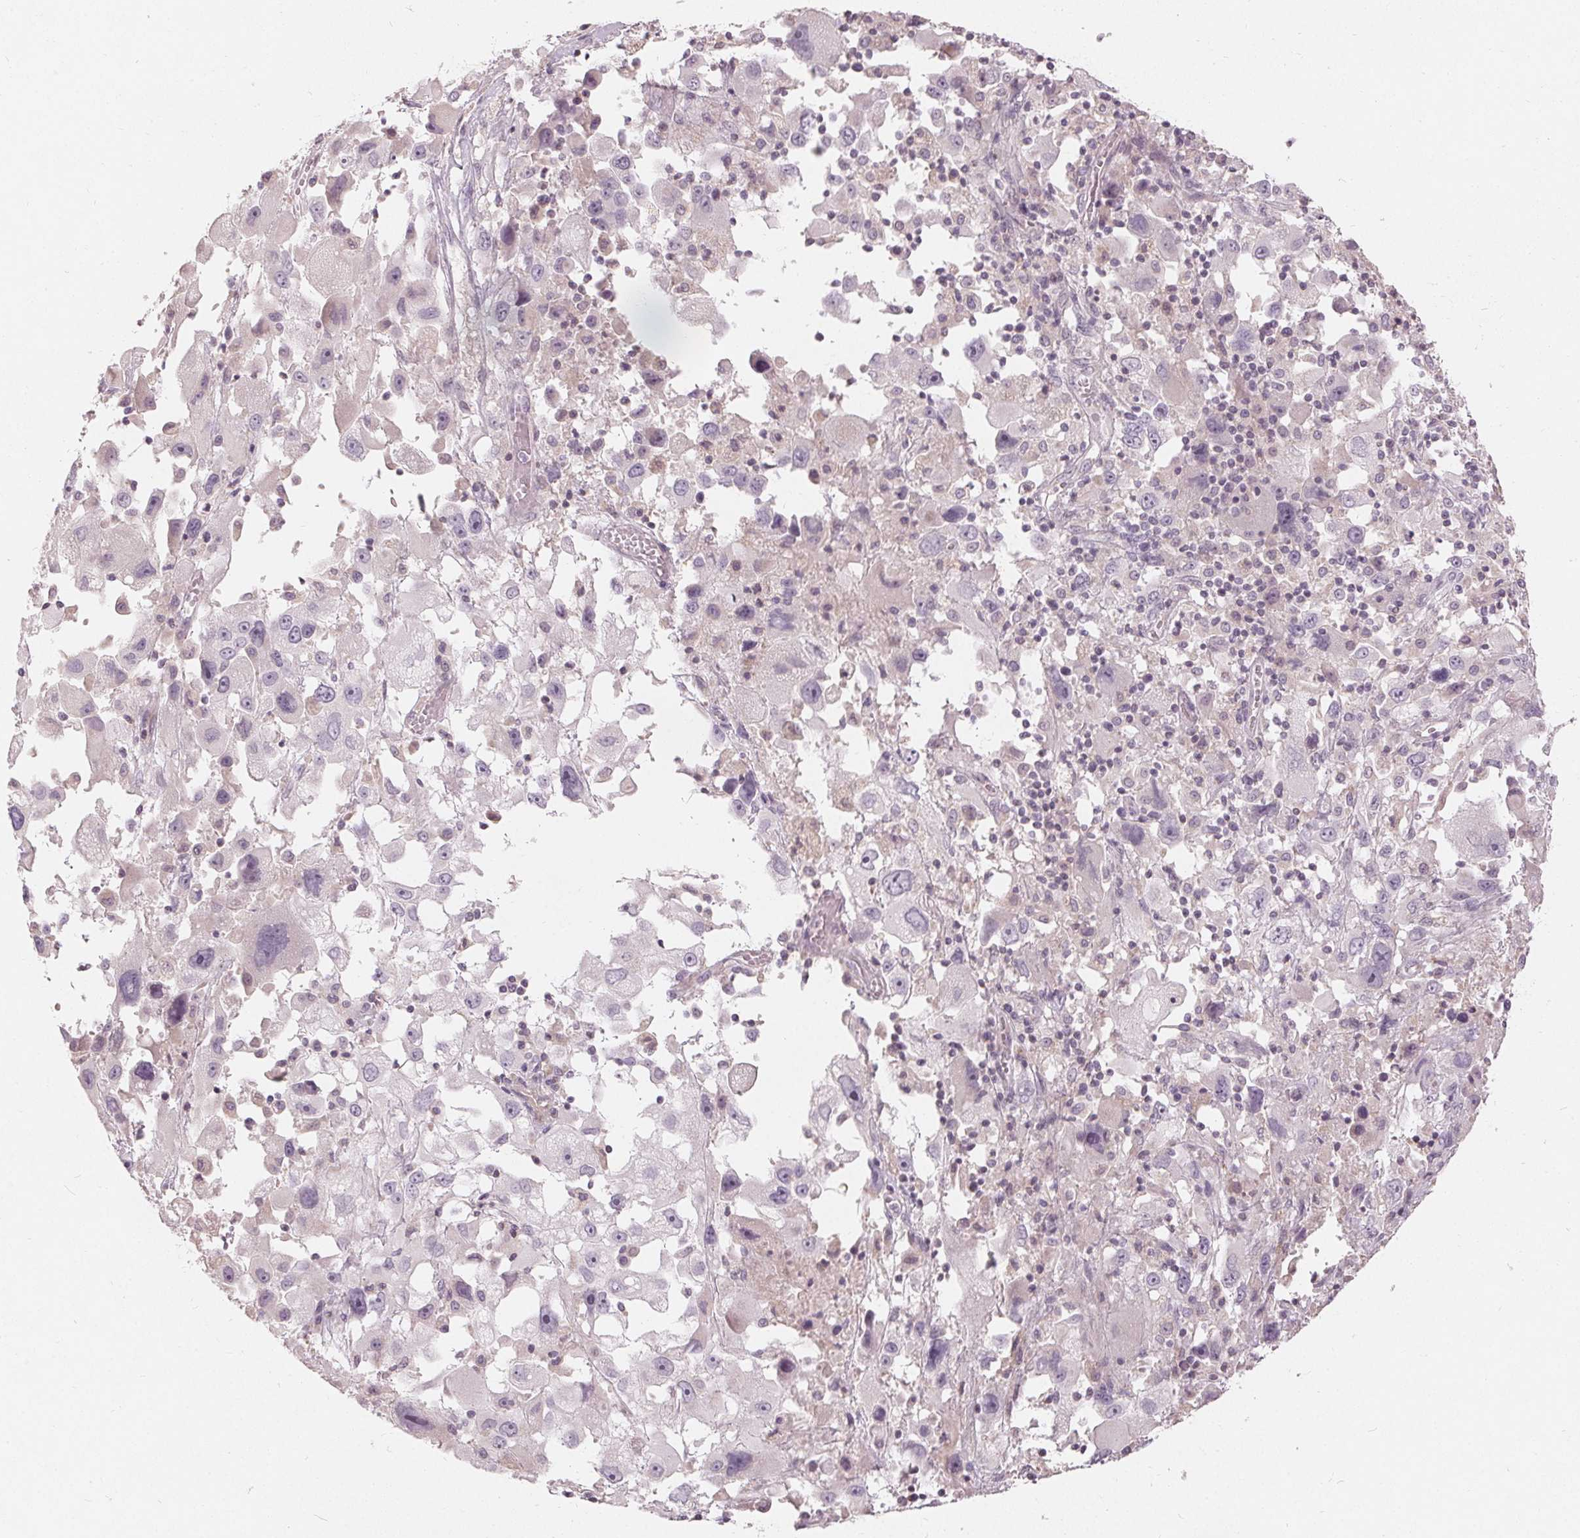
{"staining": {"intensity": "negative", "quantity": "none", "location": "none"}, "tissue": "melanoma", "cell_type": "Tumor cells", "image_type": "cancer", "snomed": [{"axis": "morphology", "description": "Malignant melanoma, Metastatic site"}, {"axis": "topography", "description": "Soft tissue"}], "caption": "The immunohistochemistry photomicrograph has no significant staining in tumor cells of melanoma tissue. Brightfield microscopy of immunohistochemistry stained with DAB (brown) and hematoxylin (blue), captured at high magnification.", "gene": "TRIM60", "patient": {"sex": "male", "age": 50}}